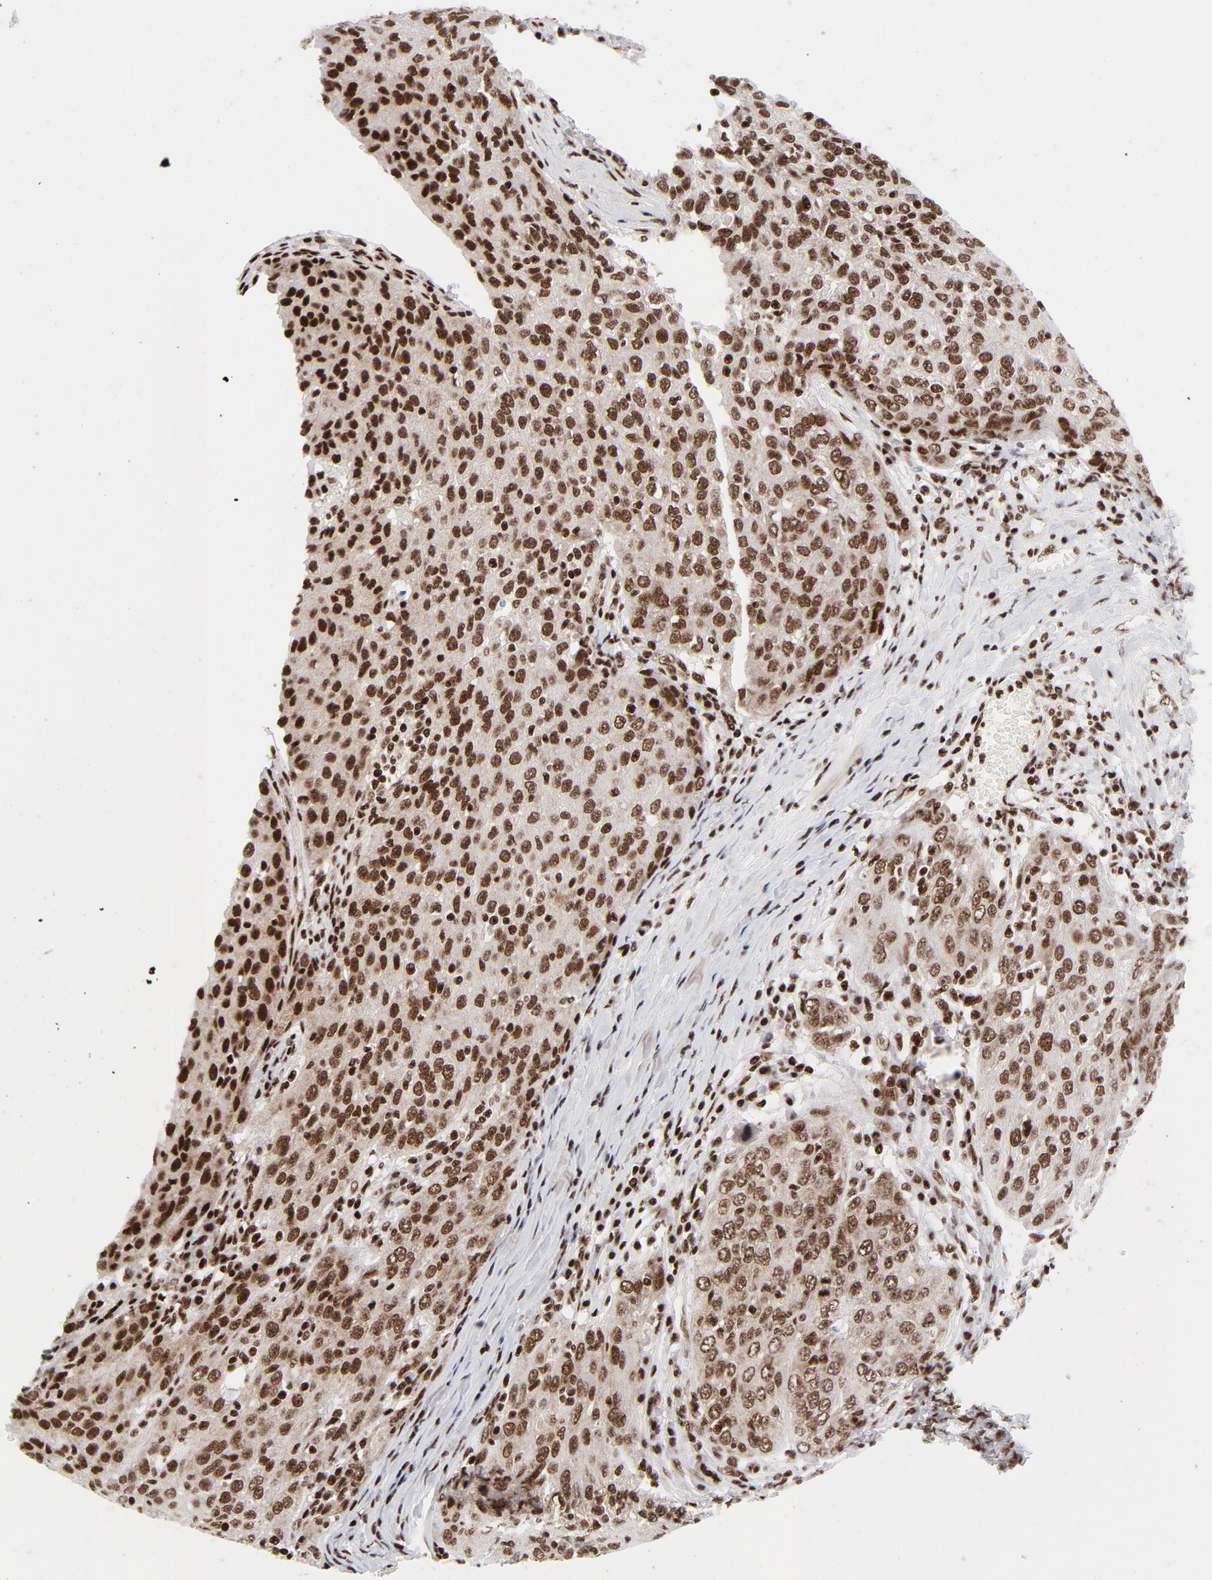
{"staining": {"intensity": "strong", "quantity": ">75%", "location": "nuclear"}, "tissue": "ovarian cancer", "cell_type": "Tumor cells", "image_type": "cancer", "snomed": [{"axis": "morphology", "description": "Carcinoma, endometroid"}, {"axis": "topography", "description": "Ovary"}], "caption": "Ovarian endometroid carcinoma tissue displays strong nuclear positivity in approximately >75% of tumor cells, visualized by immunohistochemistry.", "gene": "NFYB", "patient": {"sex": "female", "age": 50}}